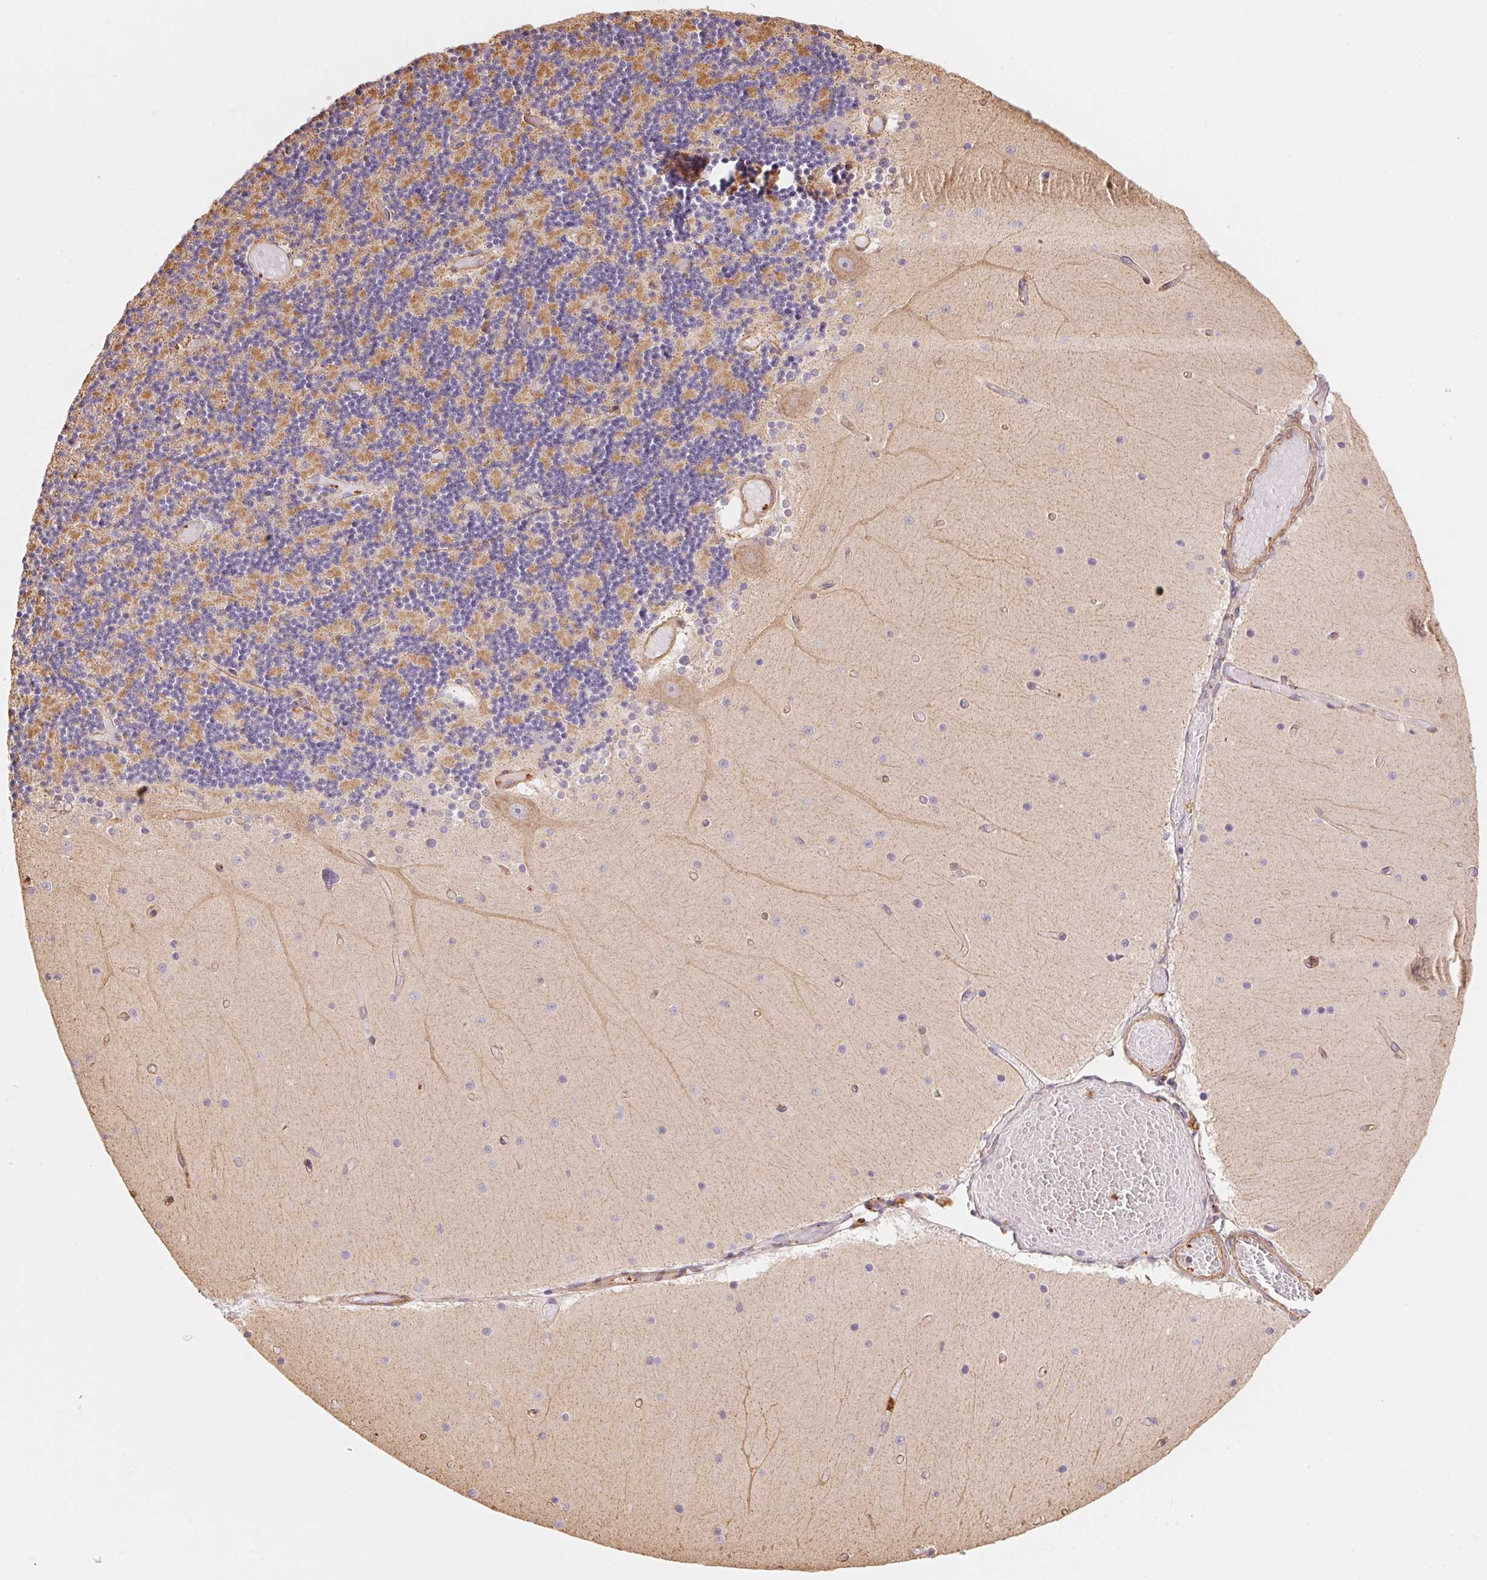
{"staining": {"intensity": "weak", "quantity": "<25%", "location": "cytoplasmic/membranous"}, "tissue": "cerebellum", "cell_type": "Cells in granular layer", "image_type": "normal", "snomed": [{"axis": "morphology", "description": "Normal tissue, NOS"}, {"axis": "topography", "description": "Cerebellum"}], "caption": "Protein analysis of normal cerebellum shows no significant expression in cells in granular layer.", "gene": "FRAS1", "patient": {"sex": "female", "age": 28}}